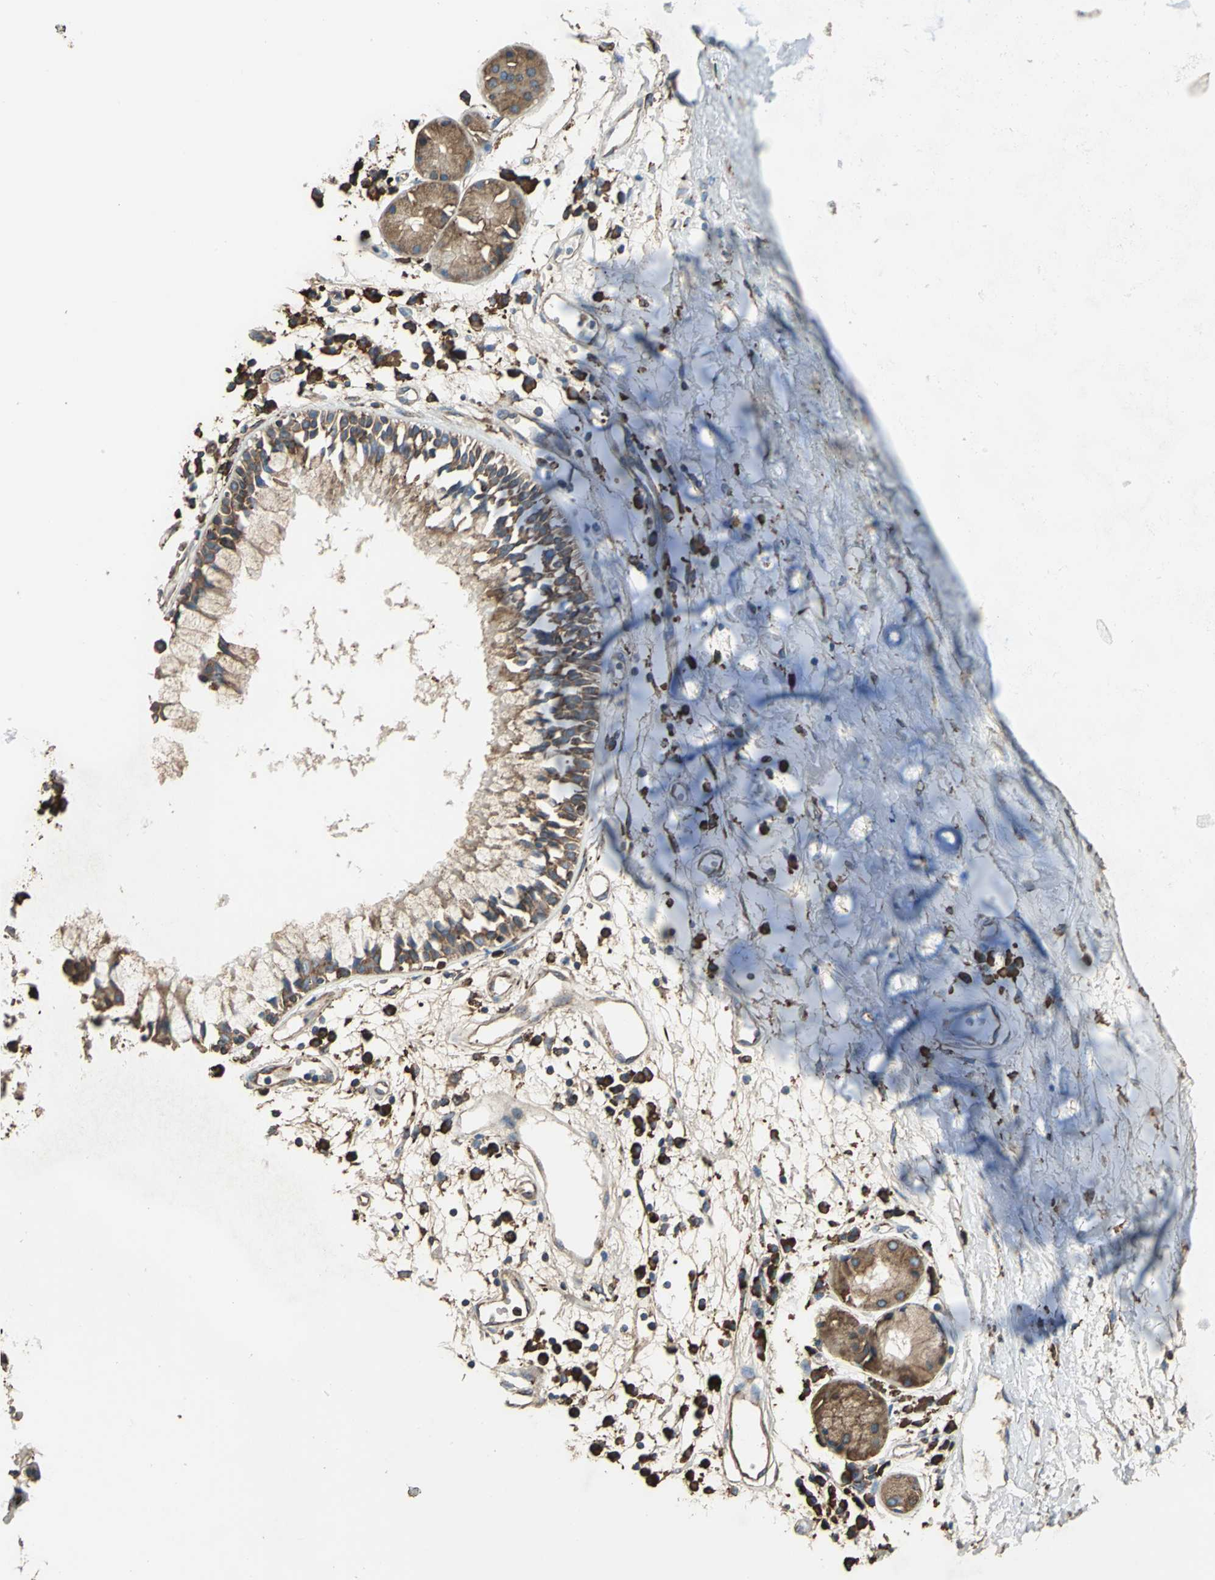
{"staining": {"intensity": "strong", "quantity": ">75%", "location": "cytoplasmic/membranous"}, "tissue": "adipose tissue", "cell_type": "Adipocytes", "image_type": "normal", "snomed": [{"axis": "morphology", "description": "Normal tissue, NOS"}, {"axis": "morphology", "description": "Adenocarcinoma, NOS"}, {"axis": "topography", "description": "Cartilage tissue"}, {"axis": "topography", "description": "Bronchus"}, {"axis": "topography", "description": "Lung"}], "caption": "DAB (3,3'-diaminobenzidine) immunohistochemical staining of benign human adipose tissue displays strong cytoplasmic/membranous protein positivity in about >75% of adipocytes. The staining was performed using DAB (3,3'-diaminobenzidine), with brown indicating positive protein expression. Nuclei are stained blue with hematoxylin.", "gene": "GPANK1", "patient": {"sex": "female", "age": 67}}